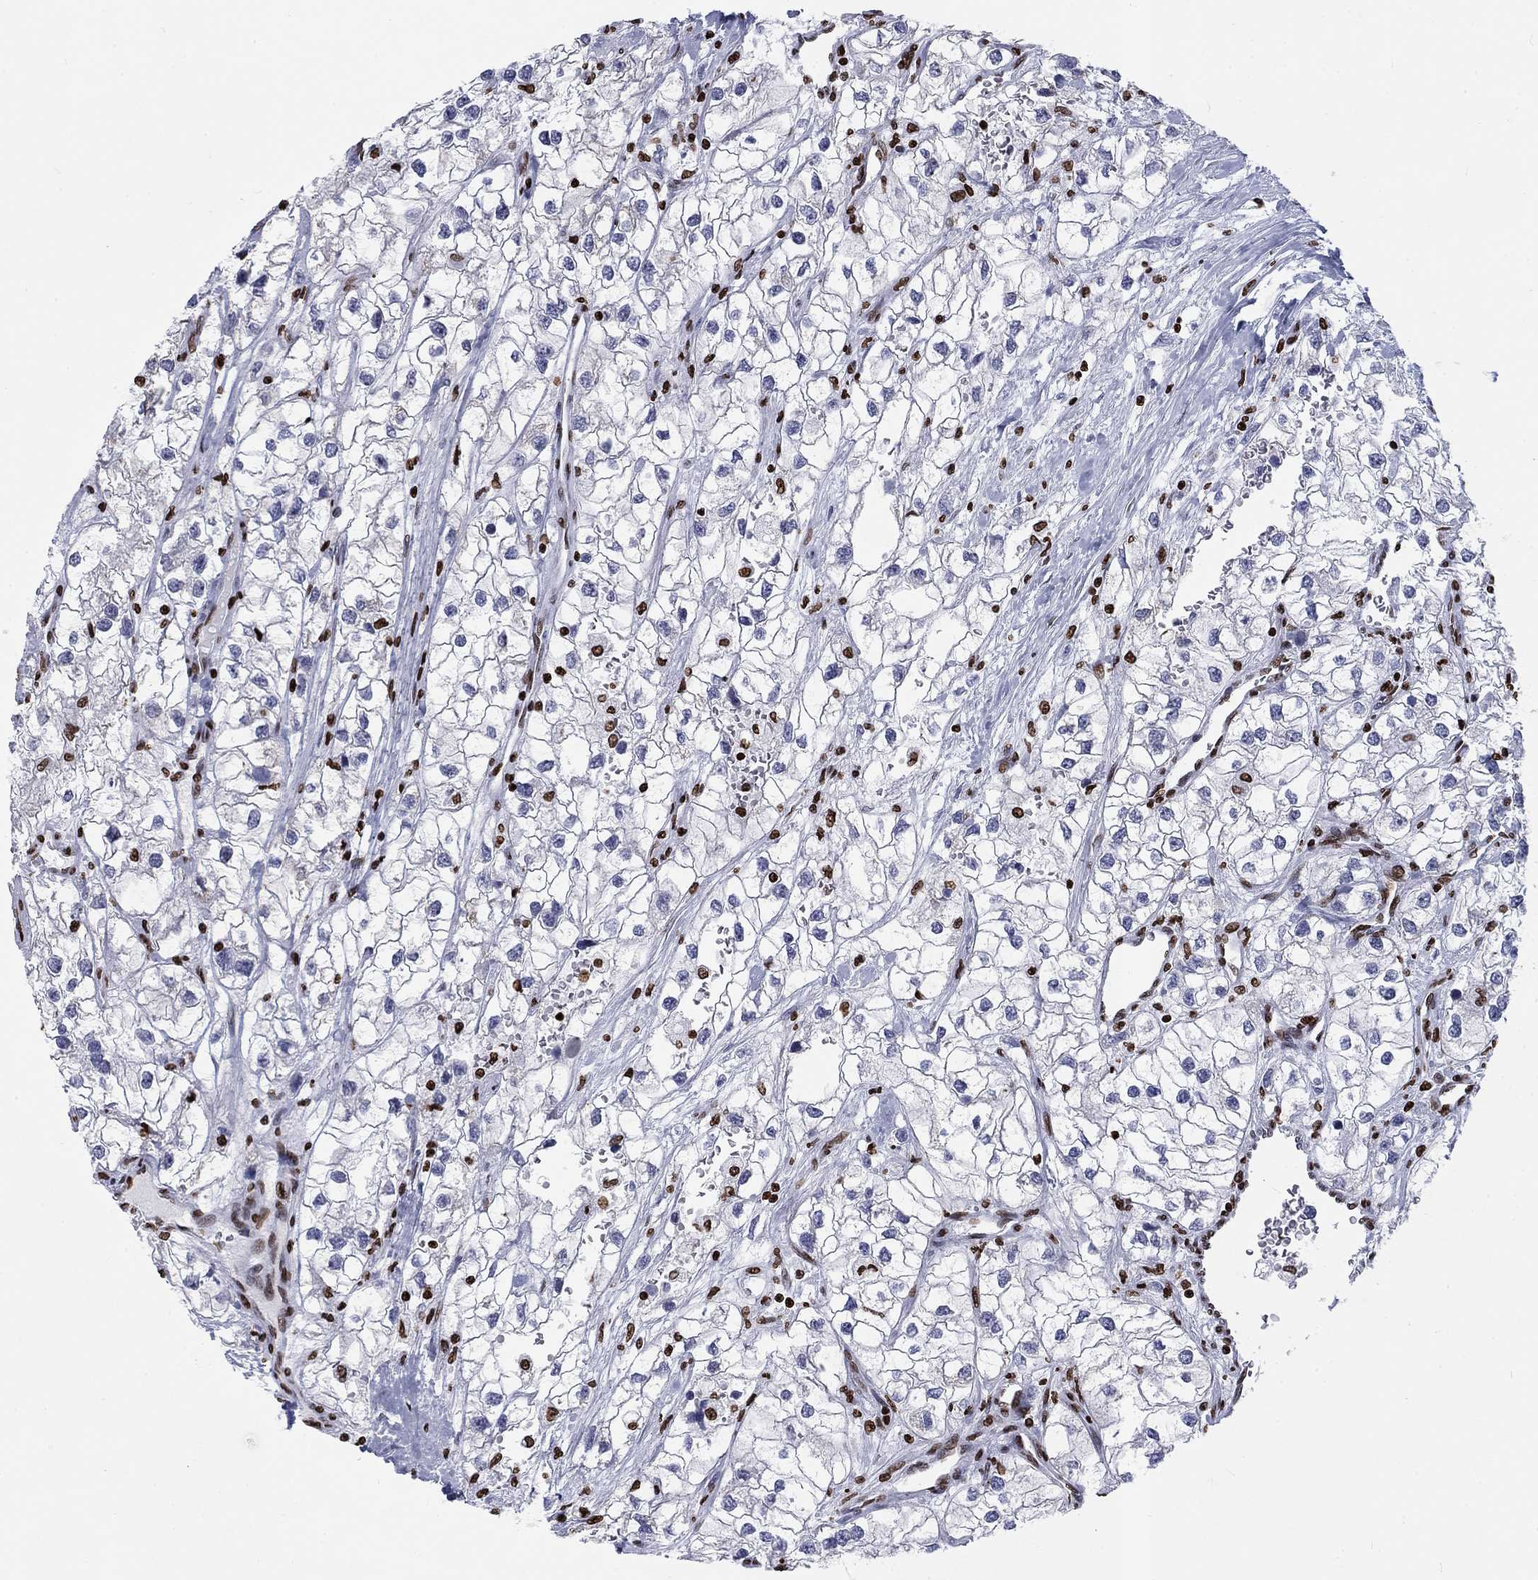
{"staining": {"intensity": "strong", "quantity": "<25%", "location": "nuclear"}, "tissue": "renal cancer", "cell_type": "Tumor cells", "image_type": "cancer", "snomed": [{"axis": "morphology", "description": "Adenocarcinoma, NOS"}, {"axis": "topography", "description": "Kidney"}], "caption": "Immunohistochemistry (IHC) (DAB (3,3'-diaminobenzidine)) staining of human renal adenocarcinoma shows strong nuclear protein positivity in approximately <25% of tumor cells.", "gene": "H1-5", "patient": {"sex": "male", "age": 59}}